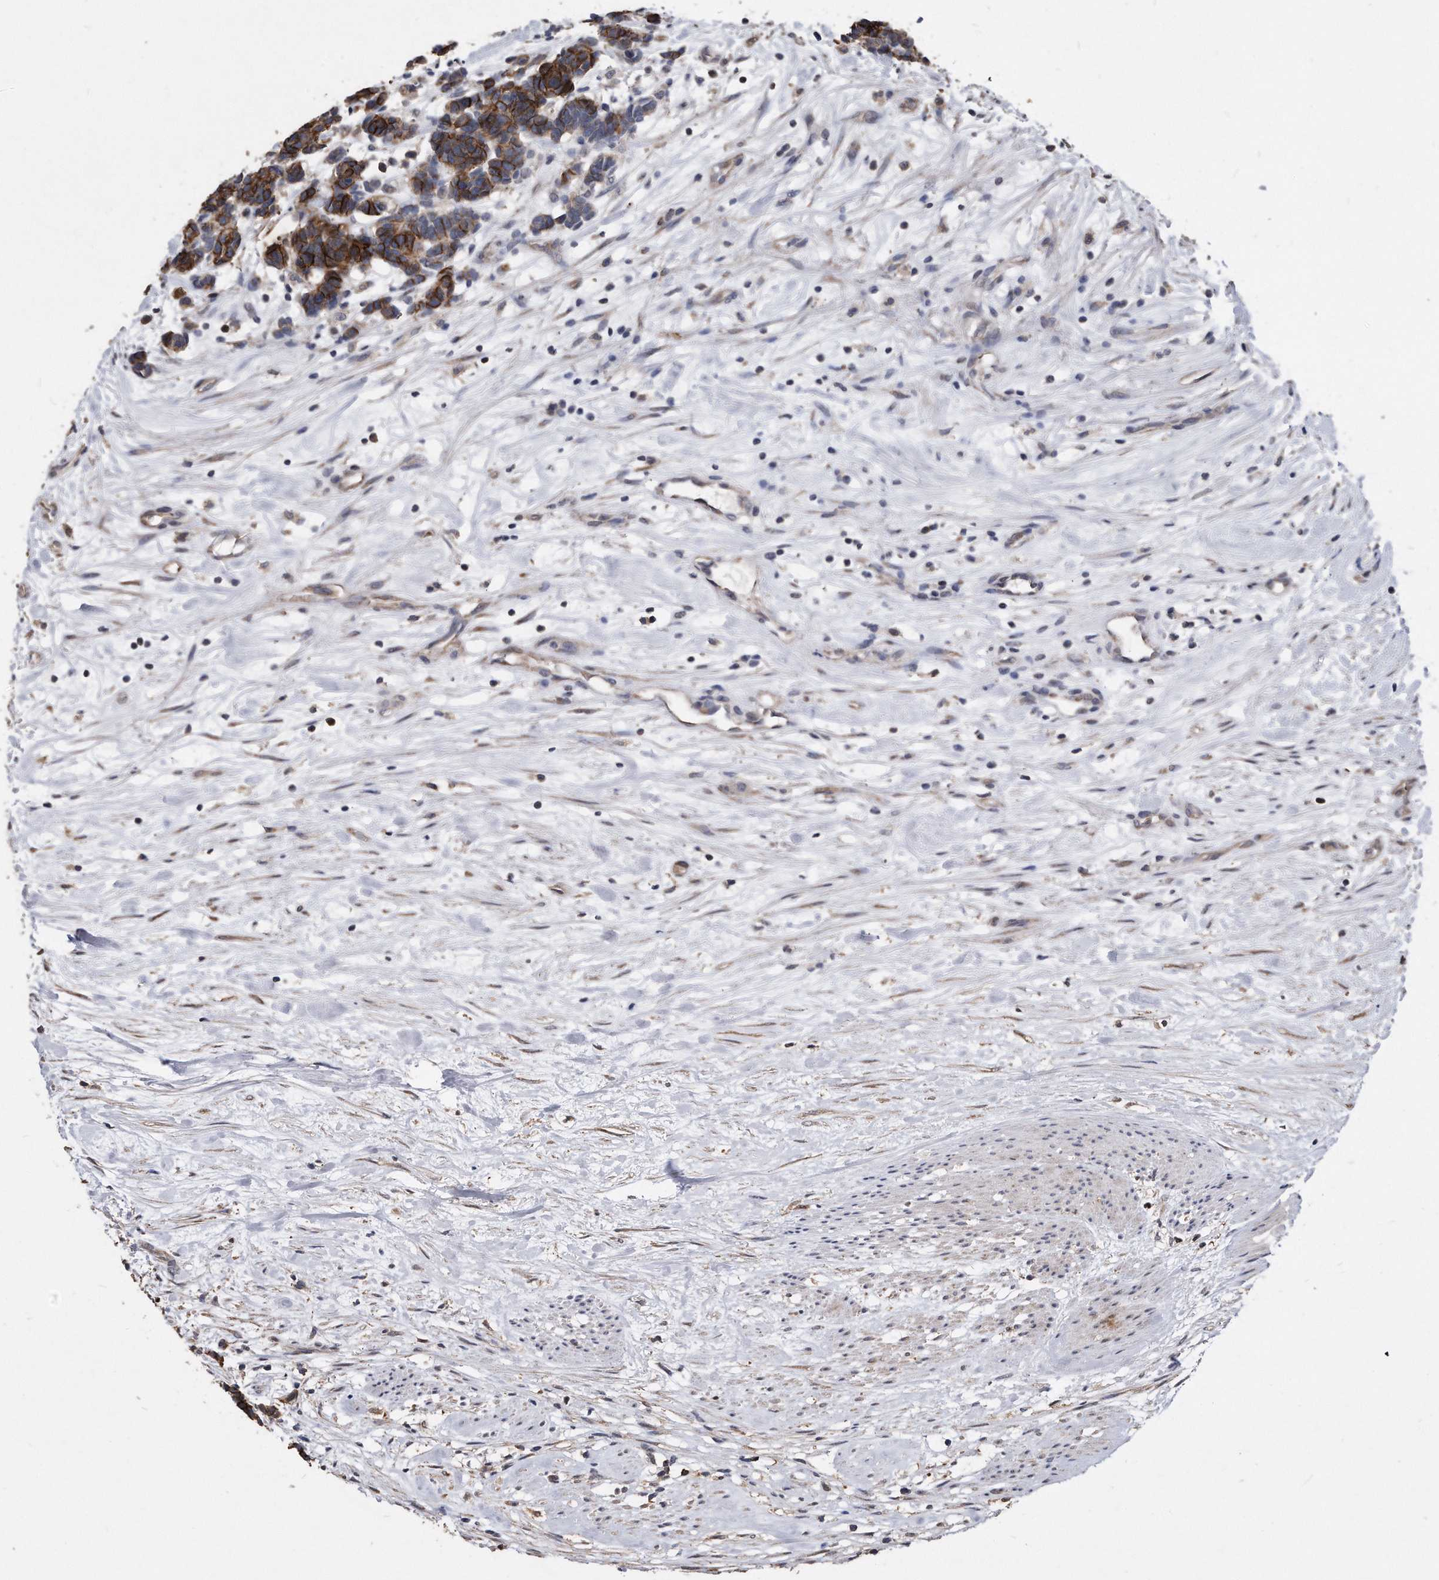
{"staining": {"intensity": "strong", "quantity": ">75%", "location": "cytoplasmic/membranous"}, "tissue": "carcinoid", "cell_type": "Tumor cells", "image_type": "cancer", "snomed": [{"axis": "morphology", "description": "Carcinoma, NOS"}, {"axis": "morphology", "description": "Carcinoid, malignant, NOS"}, {"axis": "topography", "description": "Urinary bladder"}], "caption": "Tumor cells show high levels of strong cytoplasmic/membranous staining in about >75% of cells in human carcinoma. Nuclei are stained in blue.", "gene": "IL20RA", "patient": {"sex": "male", "age": 57}}